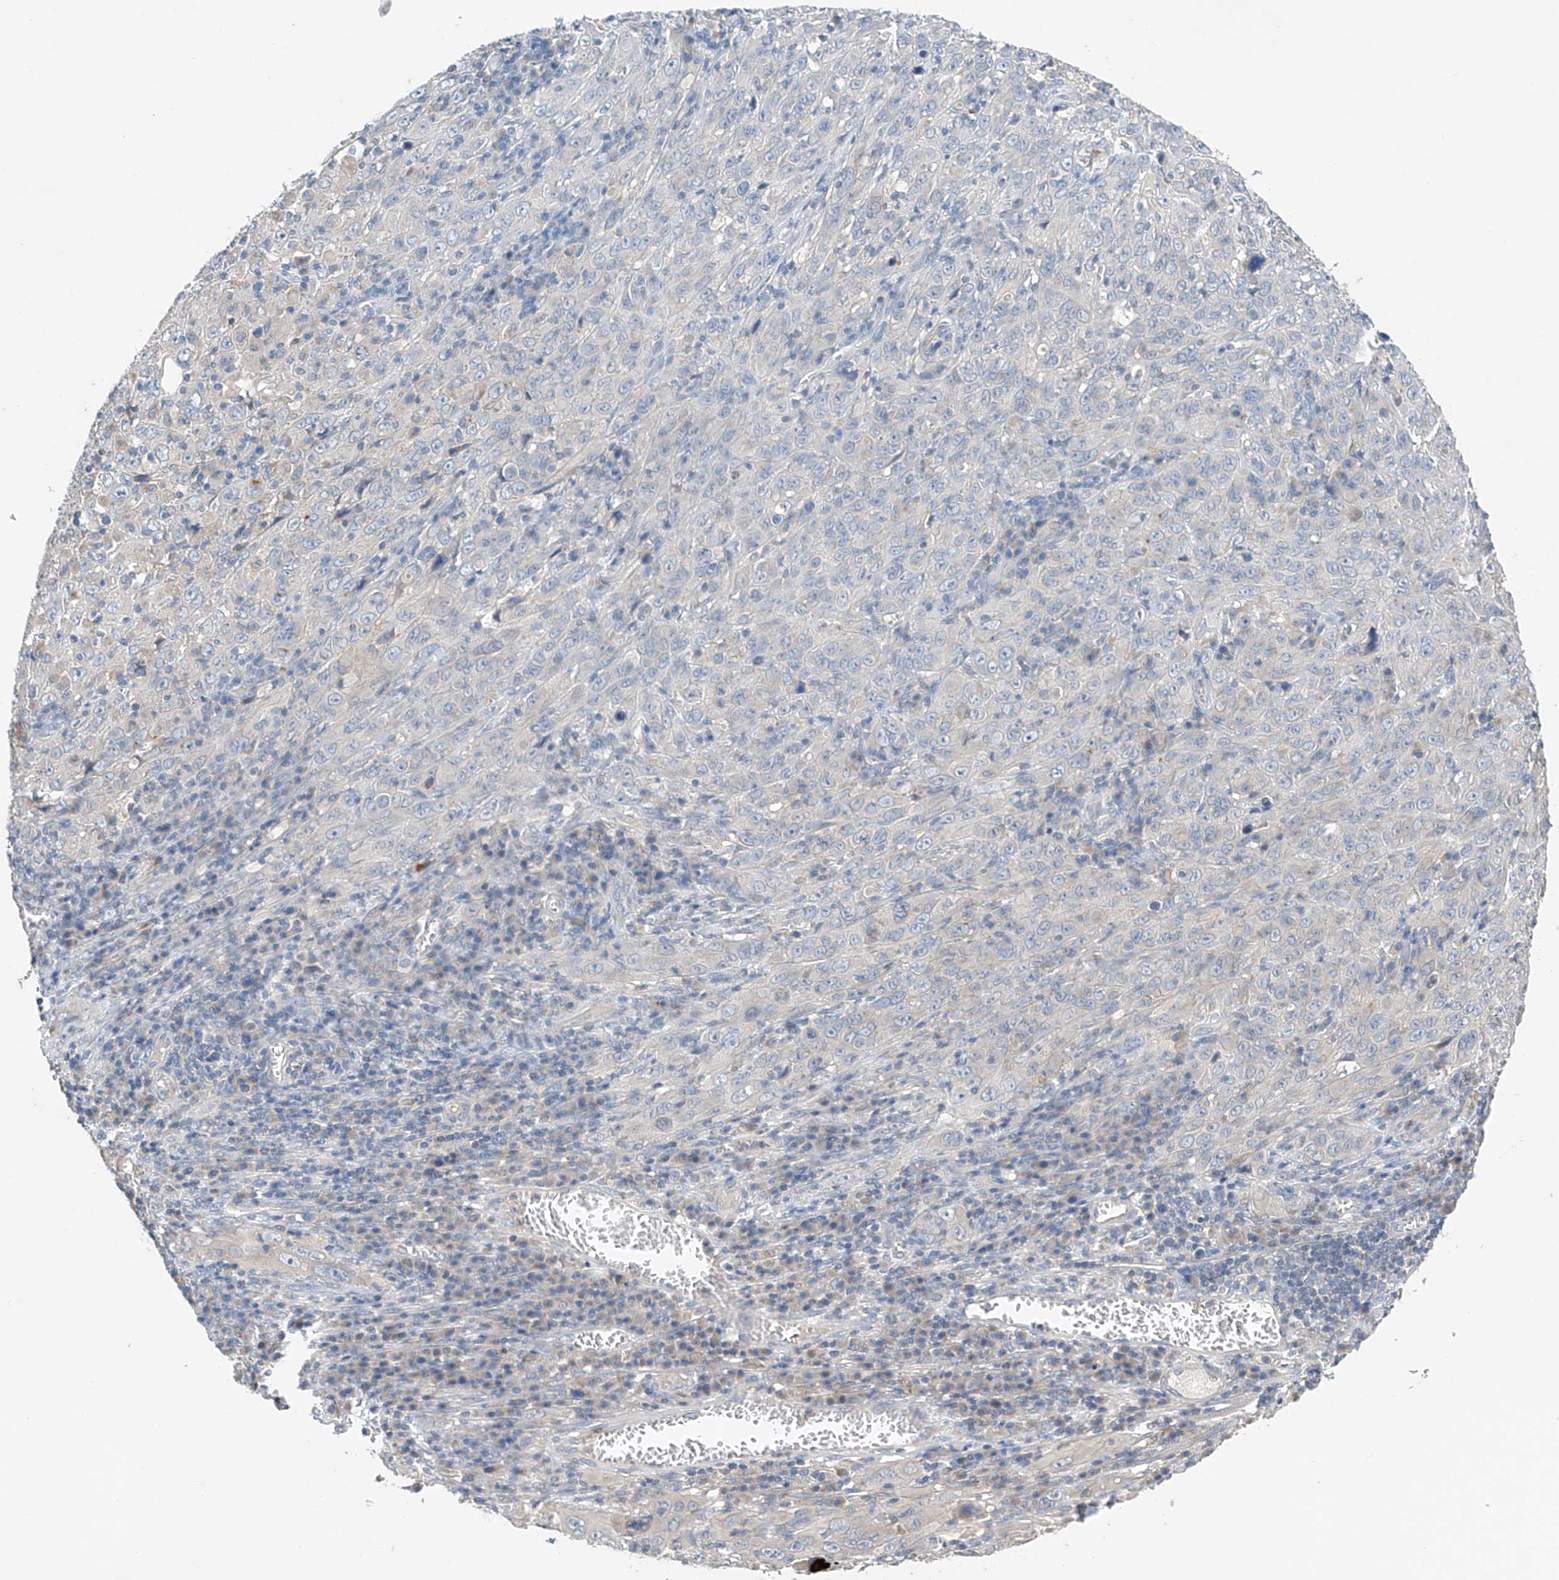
{"staining": {"intensity": "negative", "quantity": "none", "location": "none"}, "tissue": "cervical cancer", "cell_type": "Tumor cells", "image_type": "cancer", "snomed": [{"axis": "morphology", "description": "Squamous cell carcinoma, NOS"}, {"axis": "topography", "description": "Cervix"}], "caption": "IHC photomicrograph of cervical cancer stained for a protein (brown), which shows no staining in tumor cells.", "gene": "GPC4", "patient": {"sex": "female", "age": 46}}